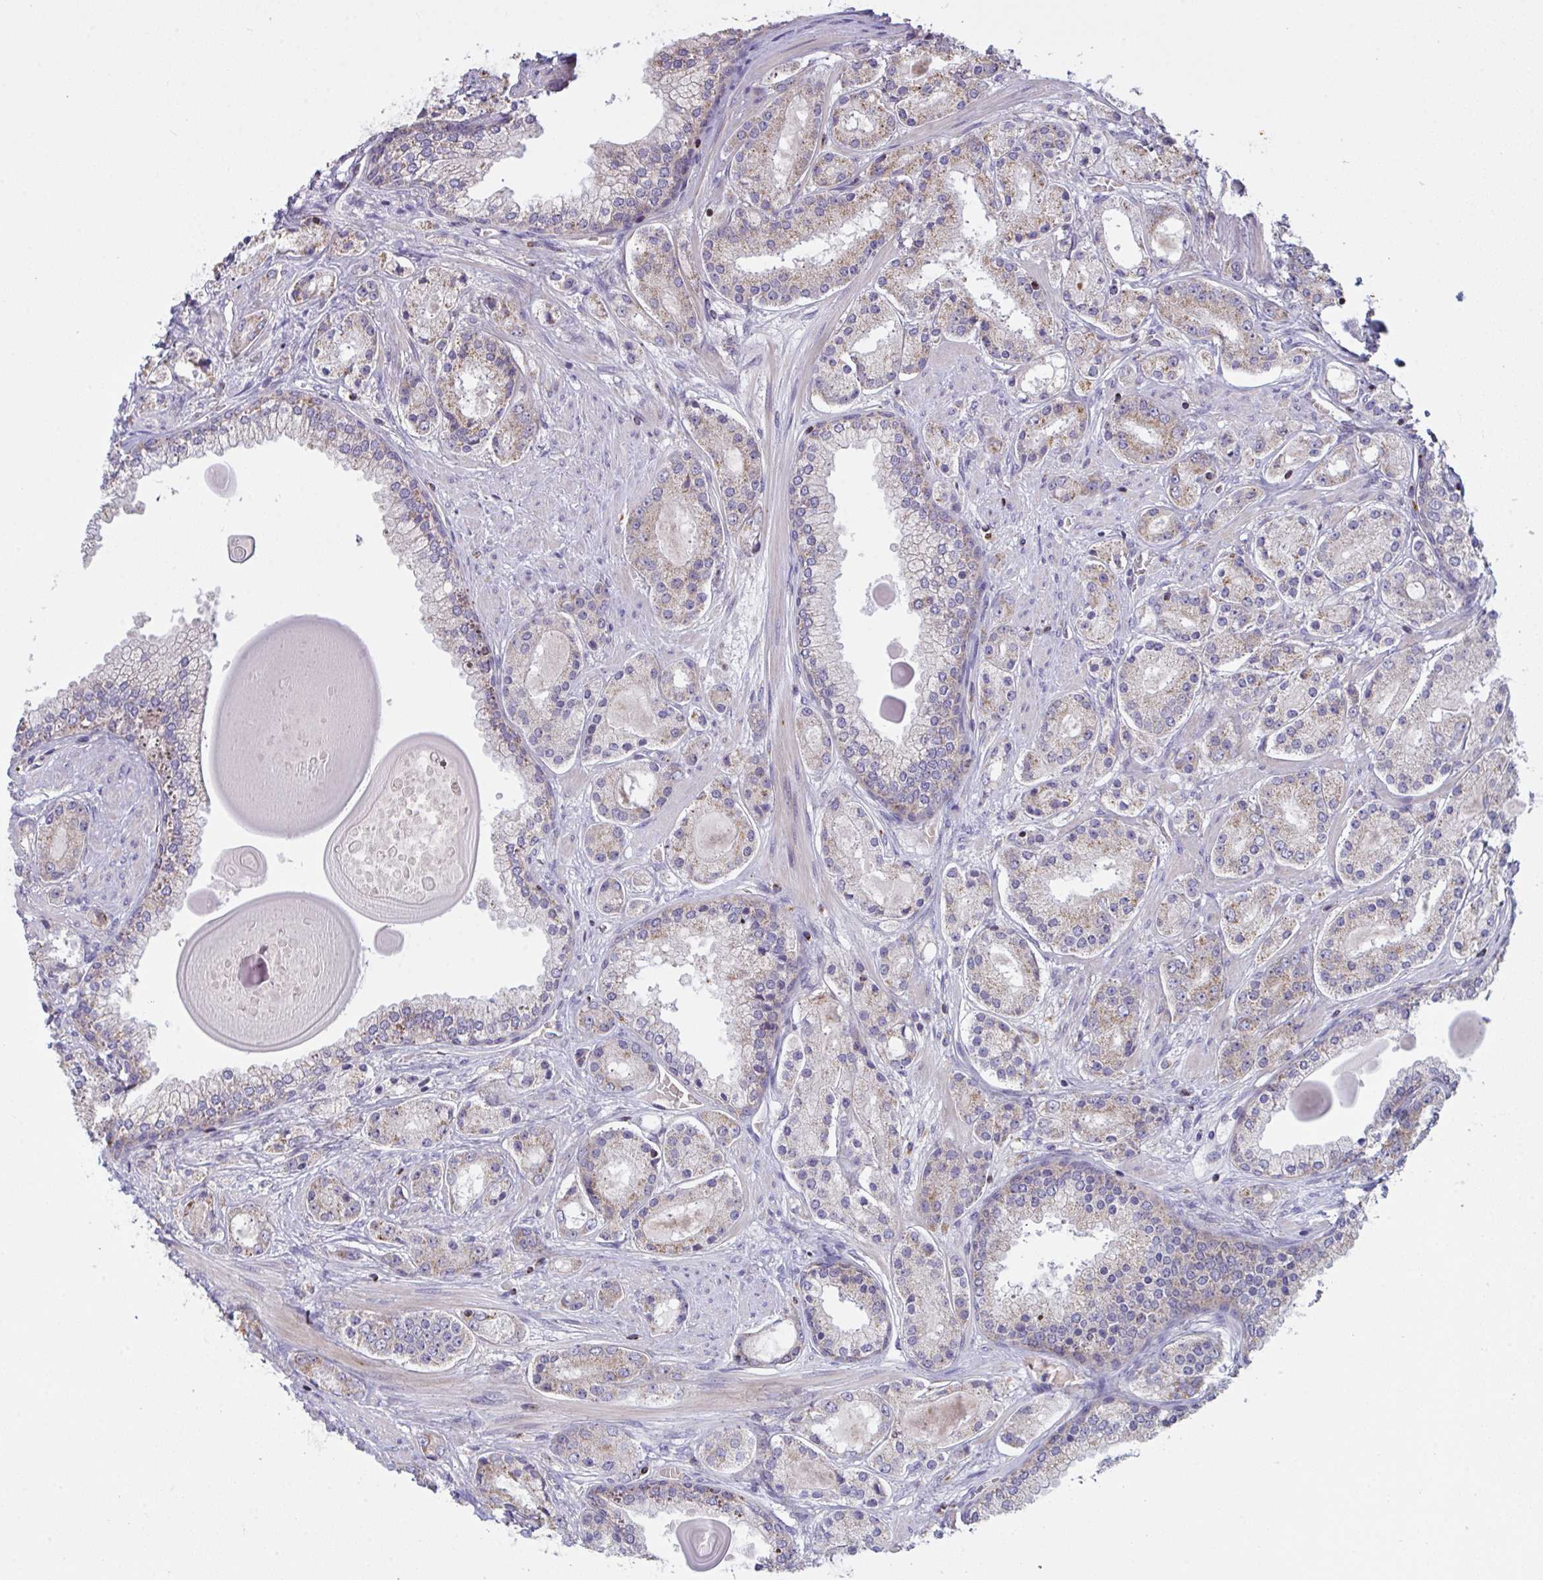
{"staining": {"intensity": "weak", "quantity": "25%-75%", "location": "cytoplasmic/membranous"}, "tissue": "prostate cancer", "cell_type": "Tumor cells", "image_type": "cancer", "snomed": [{"axis": "morphology", "description": "Adenocarcinoma, High grade"}, {"axis": "topography", "description": "Prostate"}], "caption": "A brown stain shows weak cytoplasmic/membranous positivity of a protein in prostate cancer tumor cells.", "gene": "MICOS10", "patient": {"sex": "male", "age": 67}}